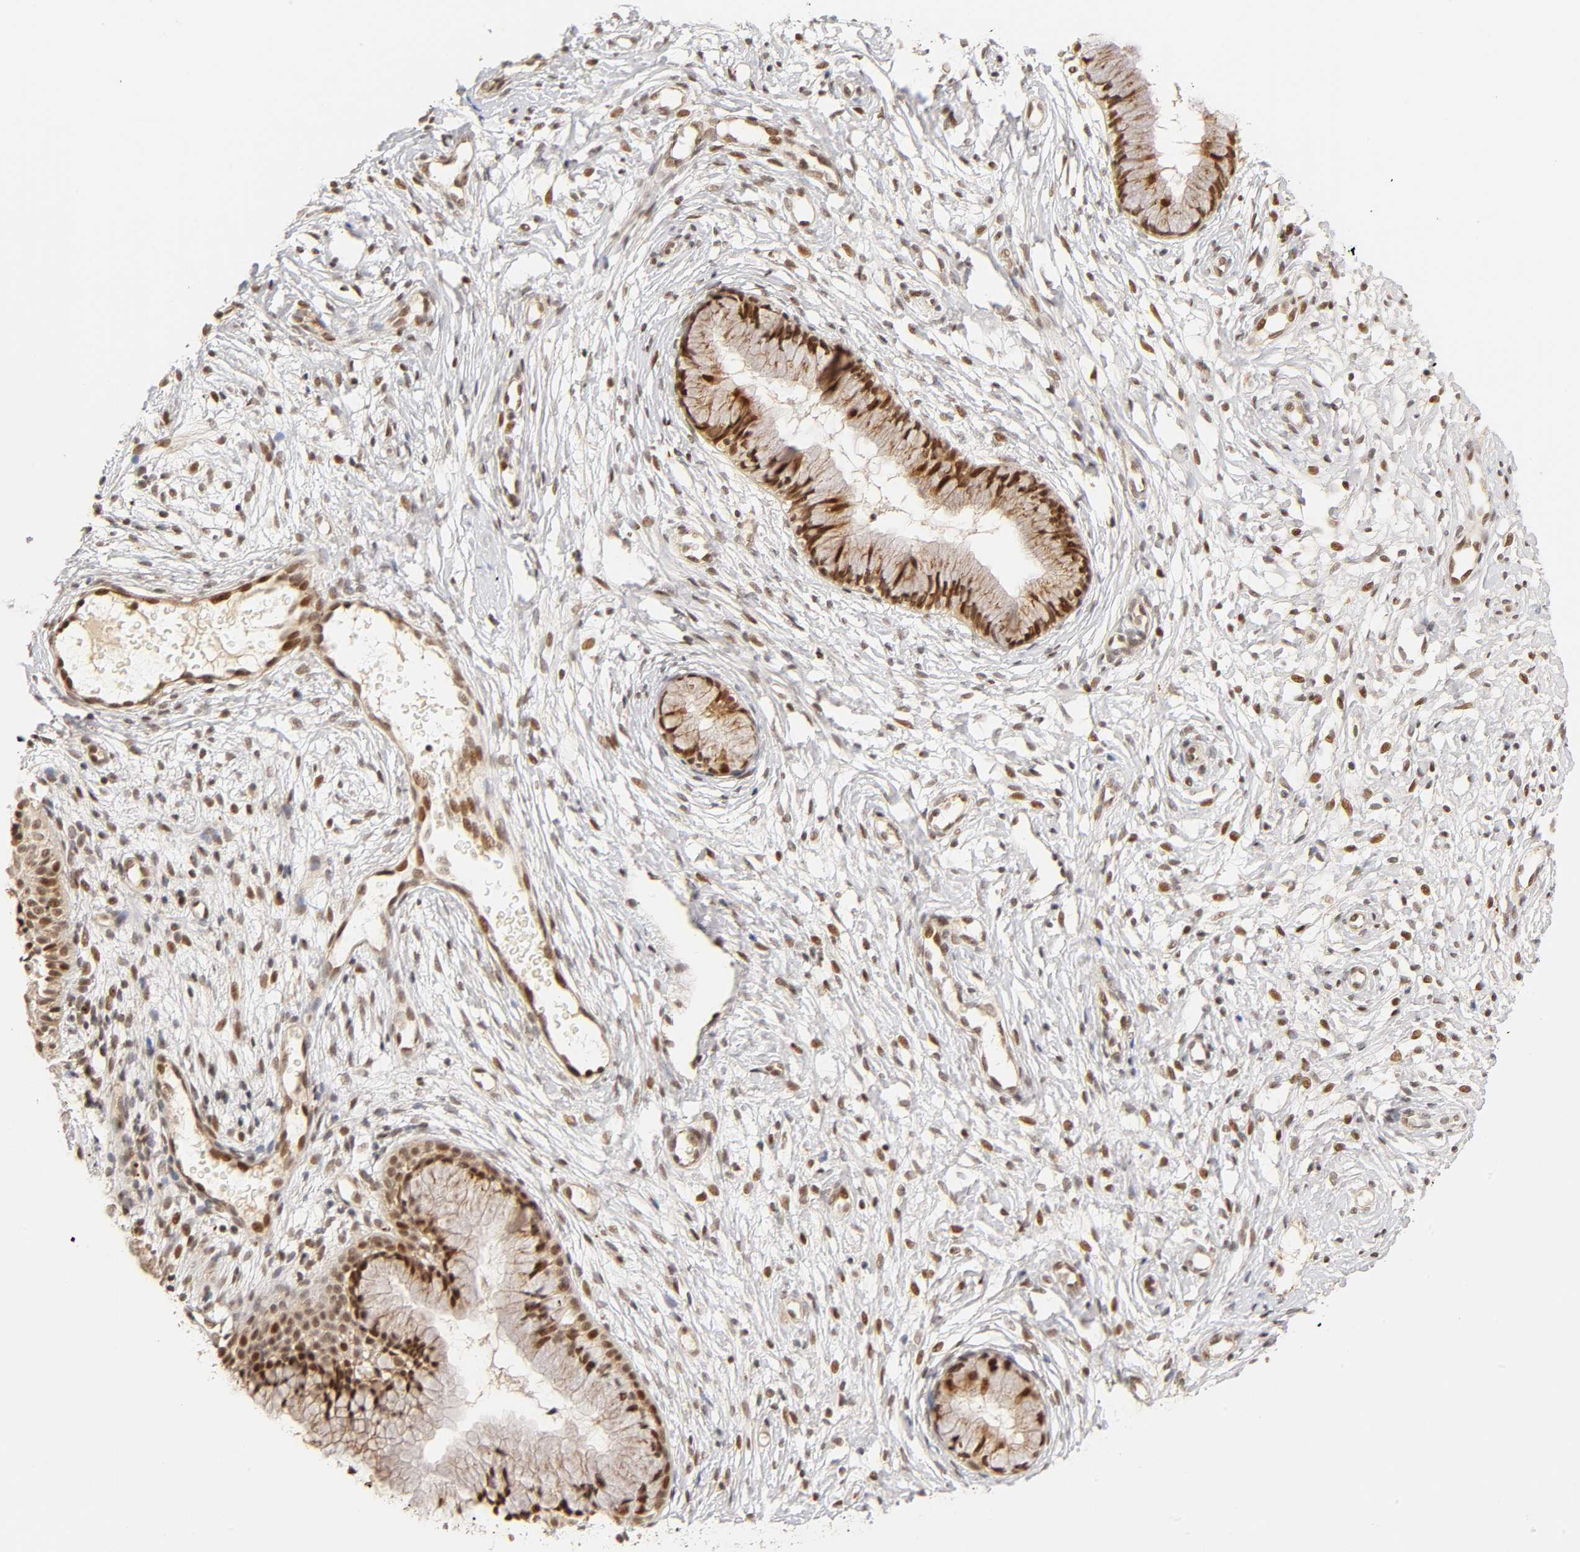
{"staining": {"intensity": "weak", "quantity": "25%-75%", "location": "cytoplasmic/membranous,nuclear"}, "tissue": "cervix", "cell_type": "Glandular cells", "image_type": "normal", "snomed": [{"axis": "morphology", "description": "Normal tissue, NOS"}, {"axis": "topography", "description": "Cervix"}], "caption": "A micrograph of human cervix stained for a protein demonstrates weak cytoplasmic/membranous,nuclear brown staining in glandular cells.", "gene": "TAF10", "patient": {"sex": "female", "age": 46}}